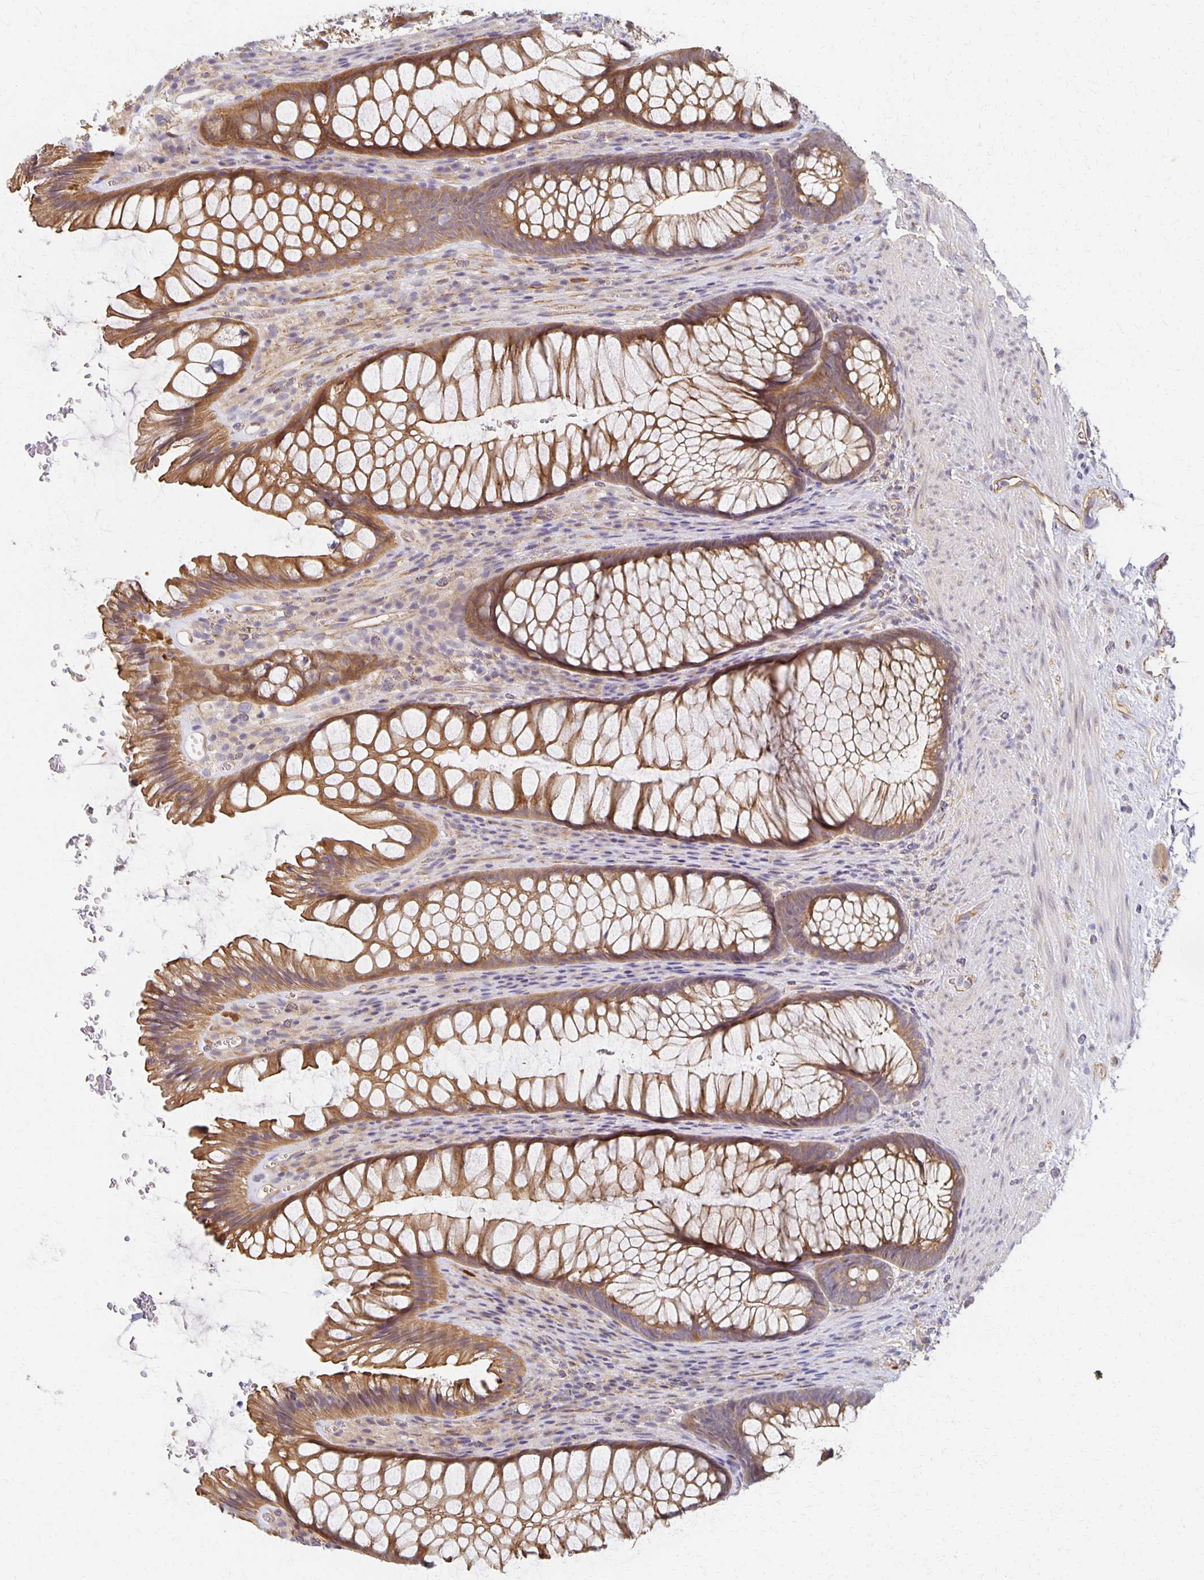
{"staining": {"intensity": "moderate", "quantity": ">75%", "location": "cytoplasmic/membranous"}, "tissue": "rectum", "cell_type": "Glandular cells", "image_type": "normal", "snomed": [{"axis": "morphology", "description": "Normal tissue, NOS"}, {"axis": "topography", "description": "Rectum"}], "caption": "Rectum stained with DAB (3,3'-diaminobenzidine) immunohistochemistry (IHC) shows medium levels of moderate cytoplasmic/membranous expression in about >75% of glandular cells. (DAB IHC with brightfield microscopy, high magnification).", "gene": "SORL1", "patient": {"sex": "male", "age": 53}}